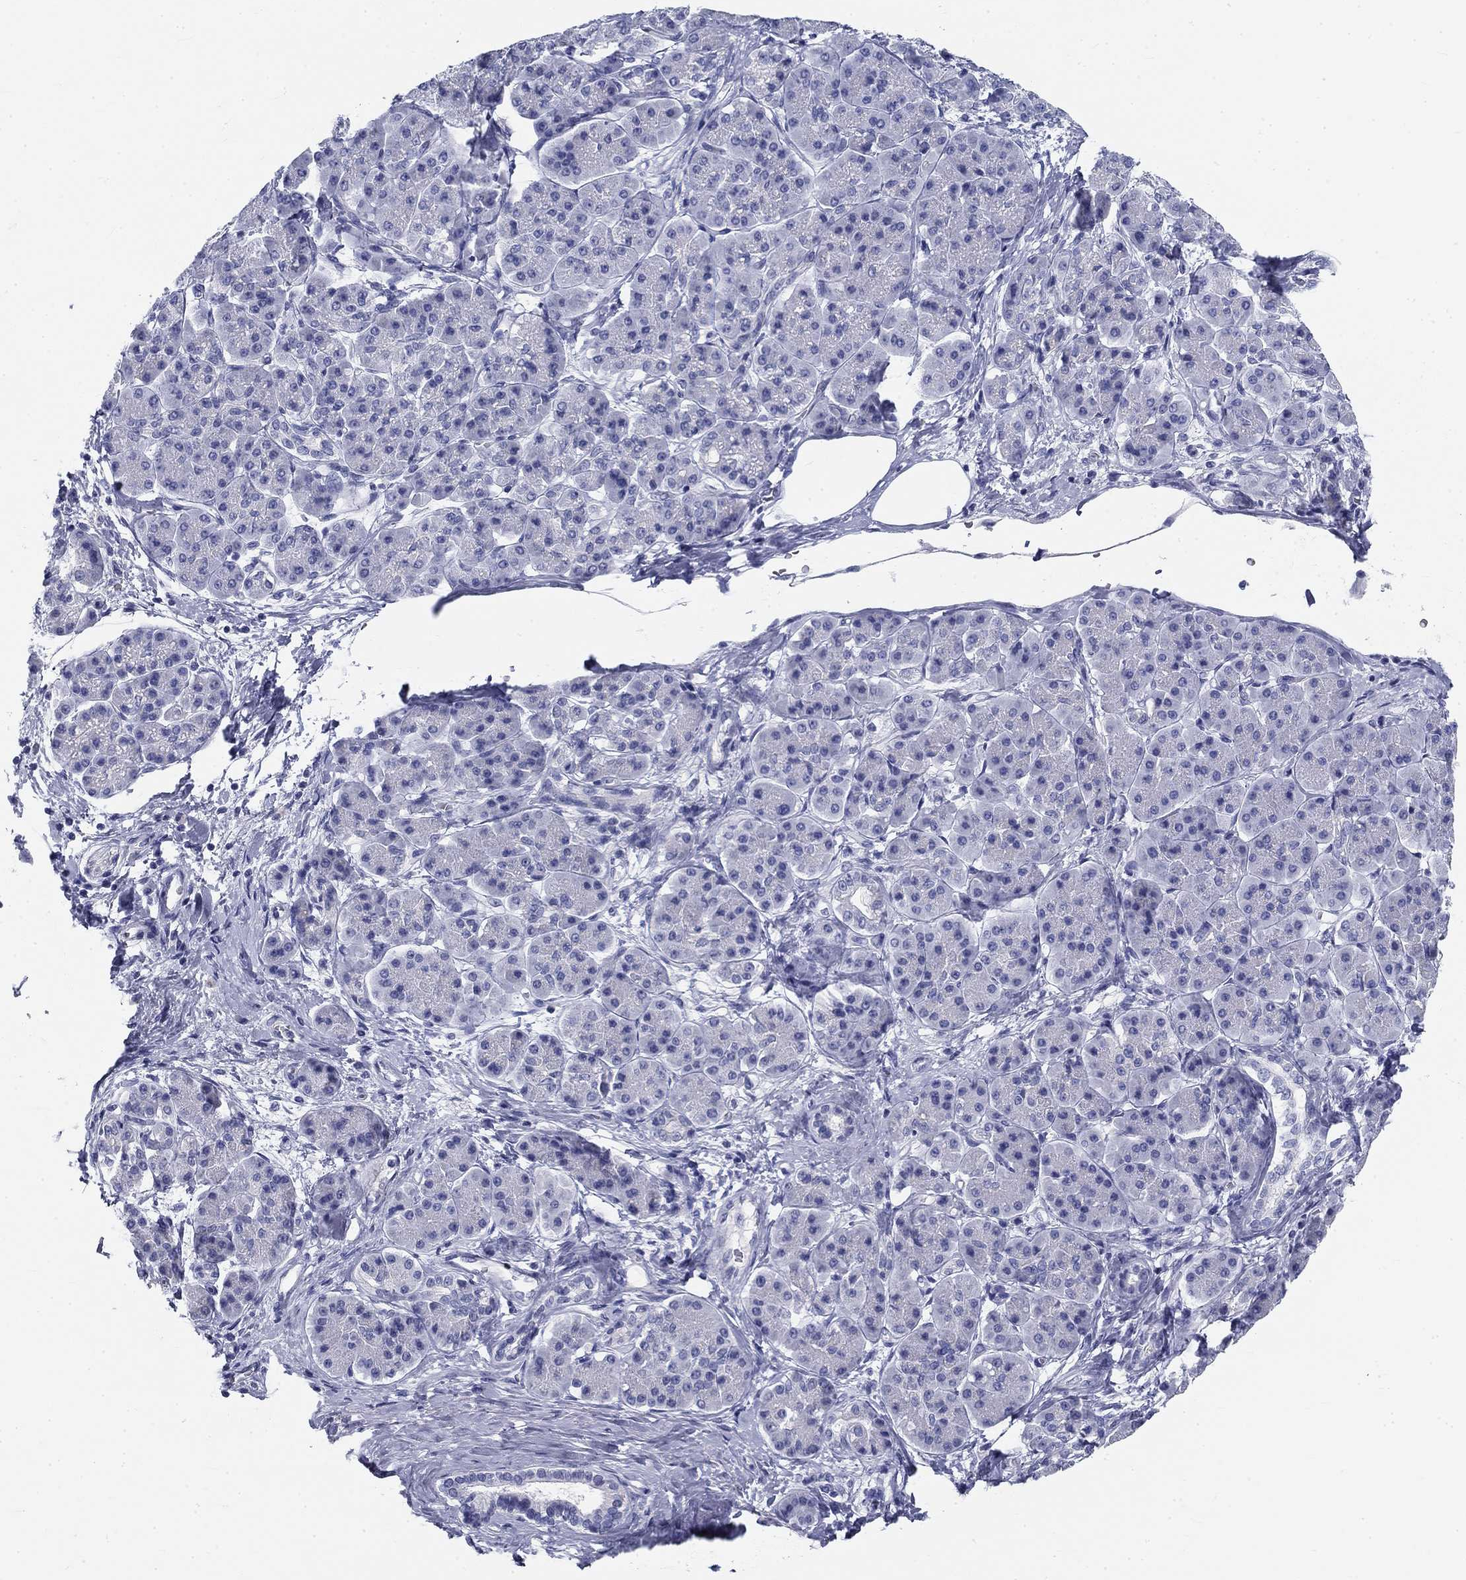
{"staining": {"intensity": "negative", "quantity": "none", "location": "none"}, "tissue": "pancreatic cancer", "cell_type": "Tumor cells", "image_type": "cancer", "snomed": [{"axis": "morphology", "description": "Adenocarcinoma, NOS"}, {"axis": "topography", "description": "Pancreas"}], "caption": "Immunohistochemical staining of pancreatic adenocarcinoma displays no significant staining in tumor cells. Nuclei are stained in blue.", "gene": "GALNTL5", "patient": {"sex": "female", "age": 73}}